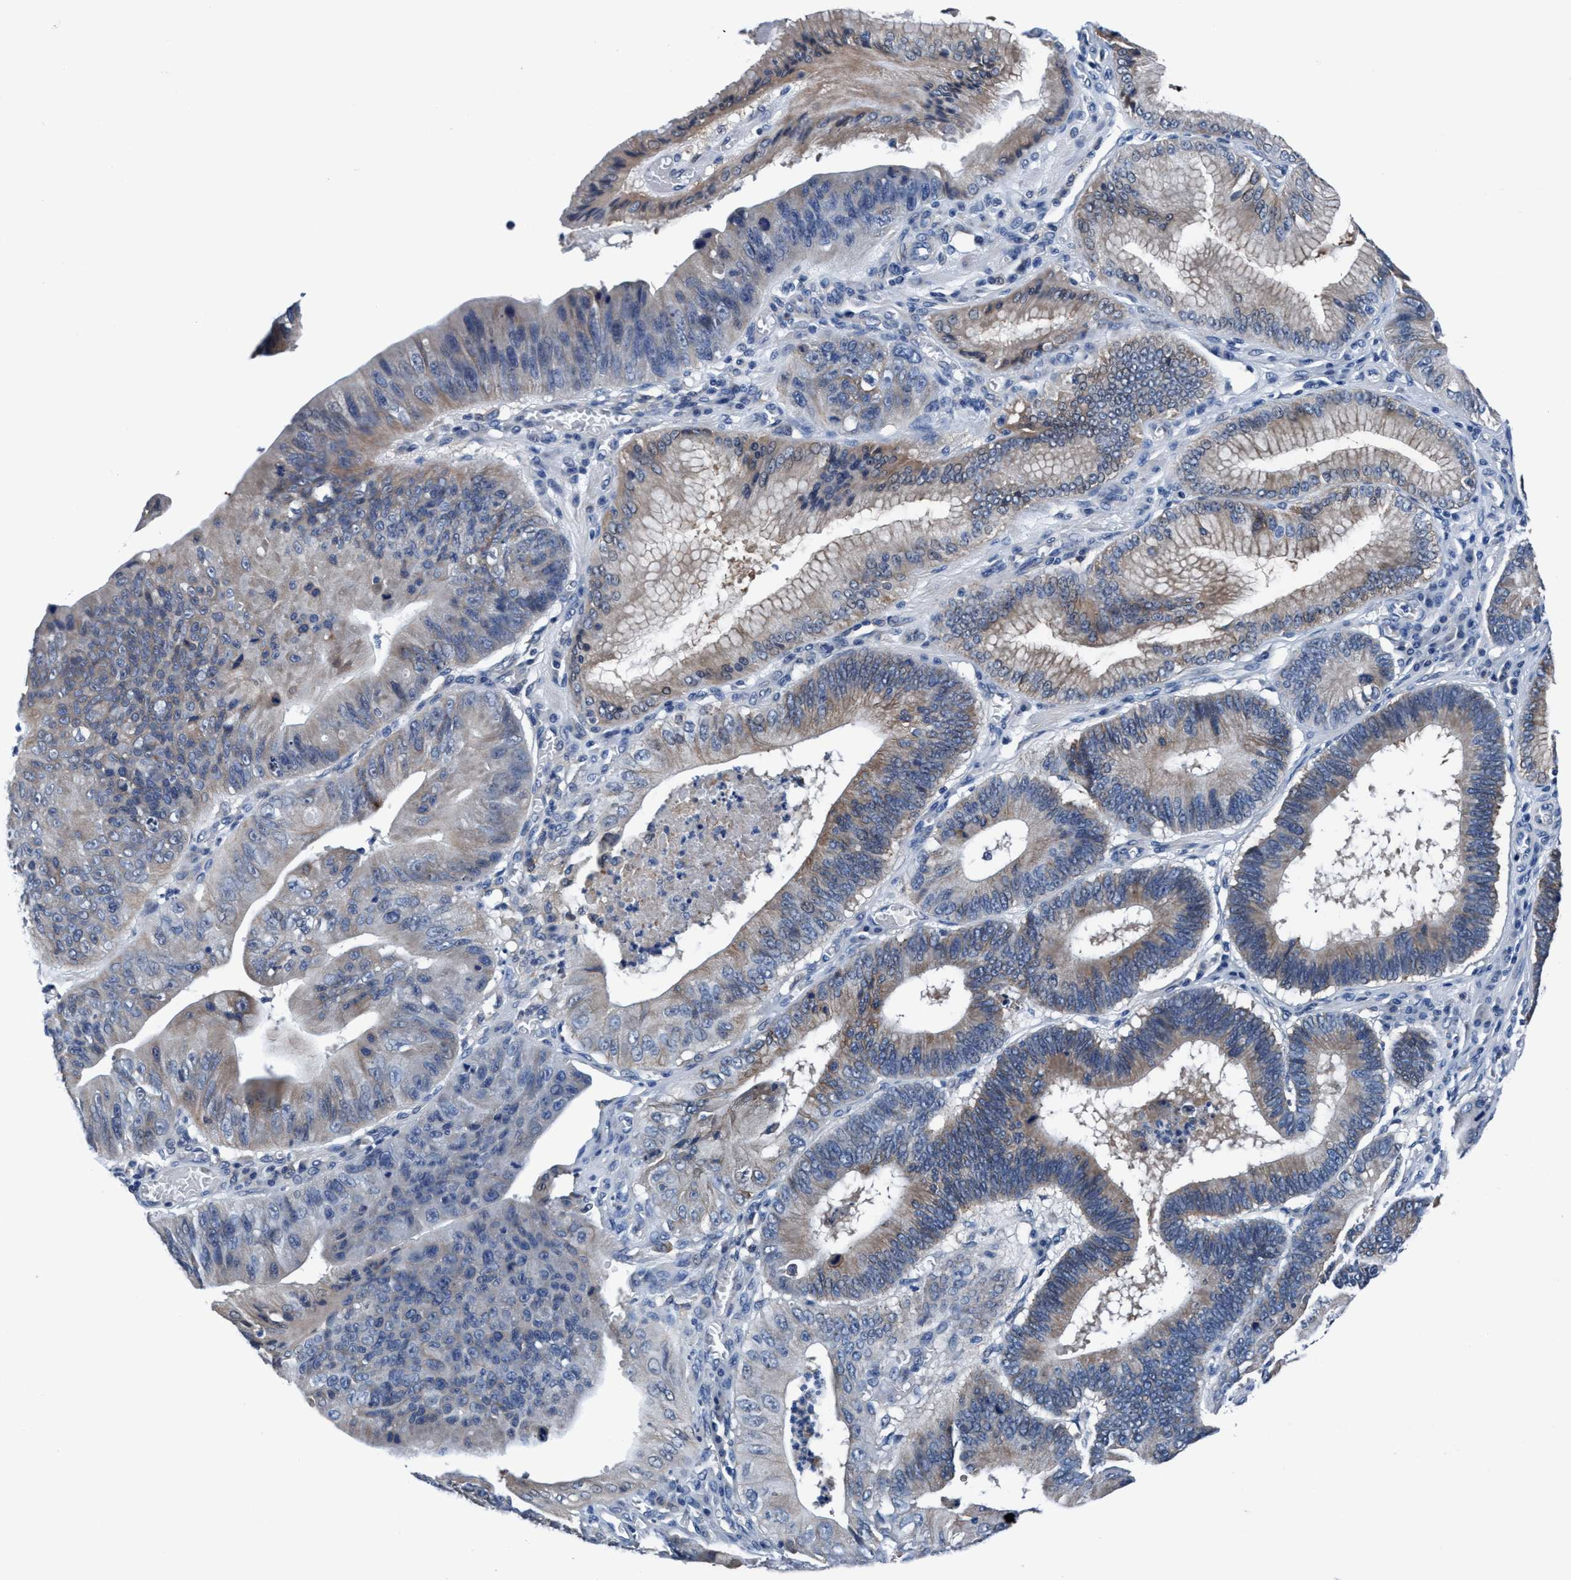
{"staining": {"intensity": "weak", "quantity": "25%-75%", "location": "cytoplasmic/membranous"}, "tissue": "stomach cancer", "cell_type": "Tumor cells", "image_type": "cancer", "snomed": [{"axis": "morphology", "description": "Adenocarcinoma, NOS"}, {"axis": "topography", "description": "Stomach"}], "caption": "Immunohistochemistry (IHC) staining of stomach cancer (adenocarcinoma), which reveals low levels of weak cytoplasmic/membranous expression in approximately 25%-75% of tumor cells indicating weak cytoplasmic/membranous protein expression. The staining was performed using DAB (3,3'-diaminobenzidine) (brown) for protein detection and nuclei were counterstained in hematoxylin (blue).", "gene": "TMEM94", "patient": {"sex": "male", "age": 59}}